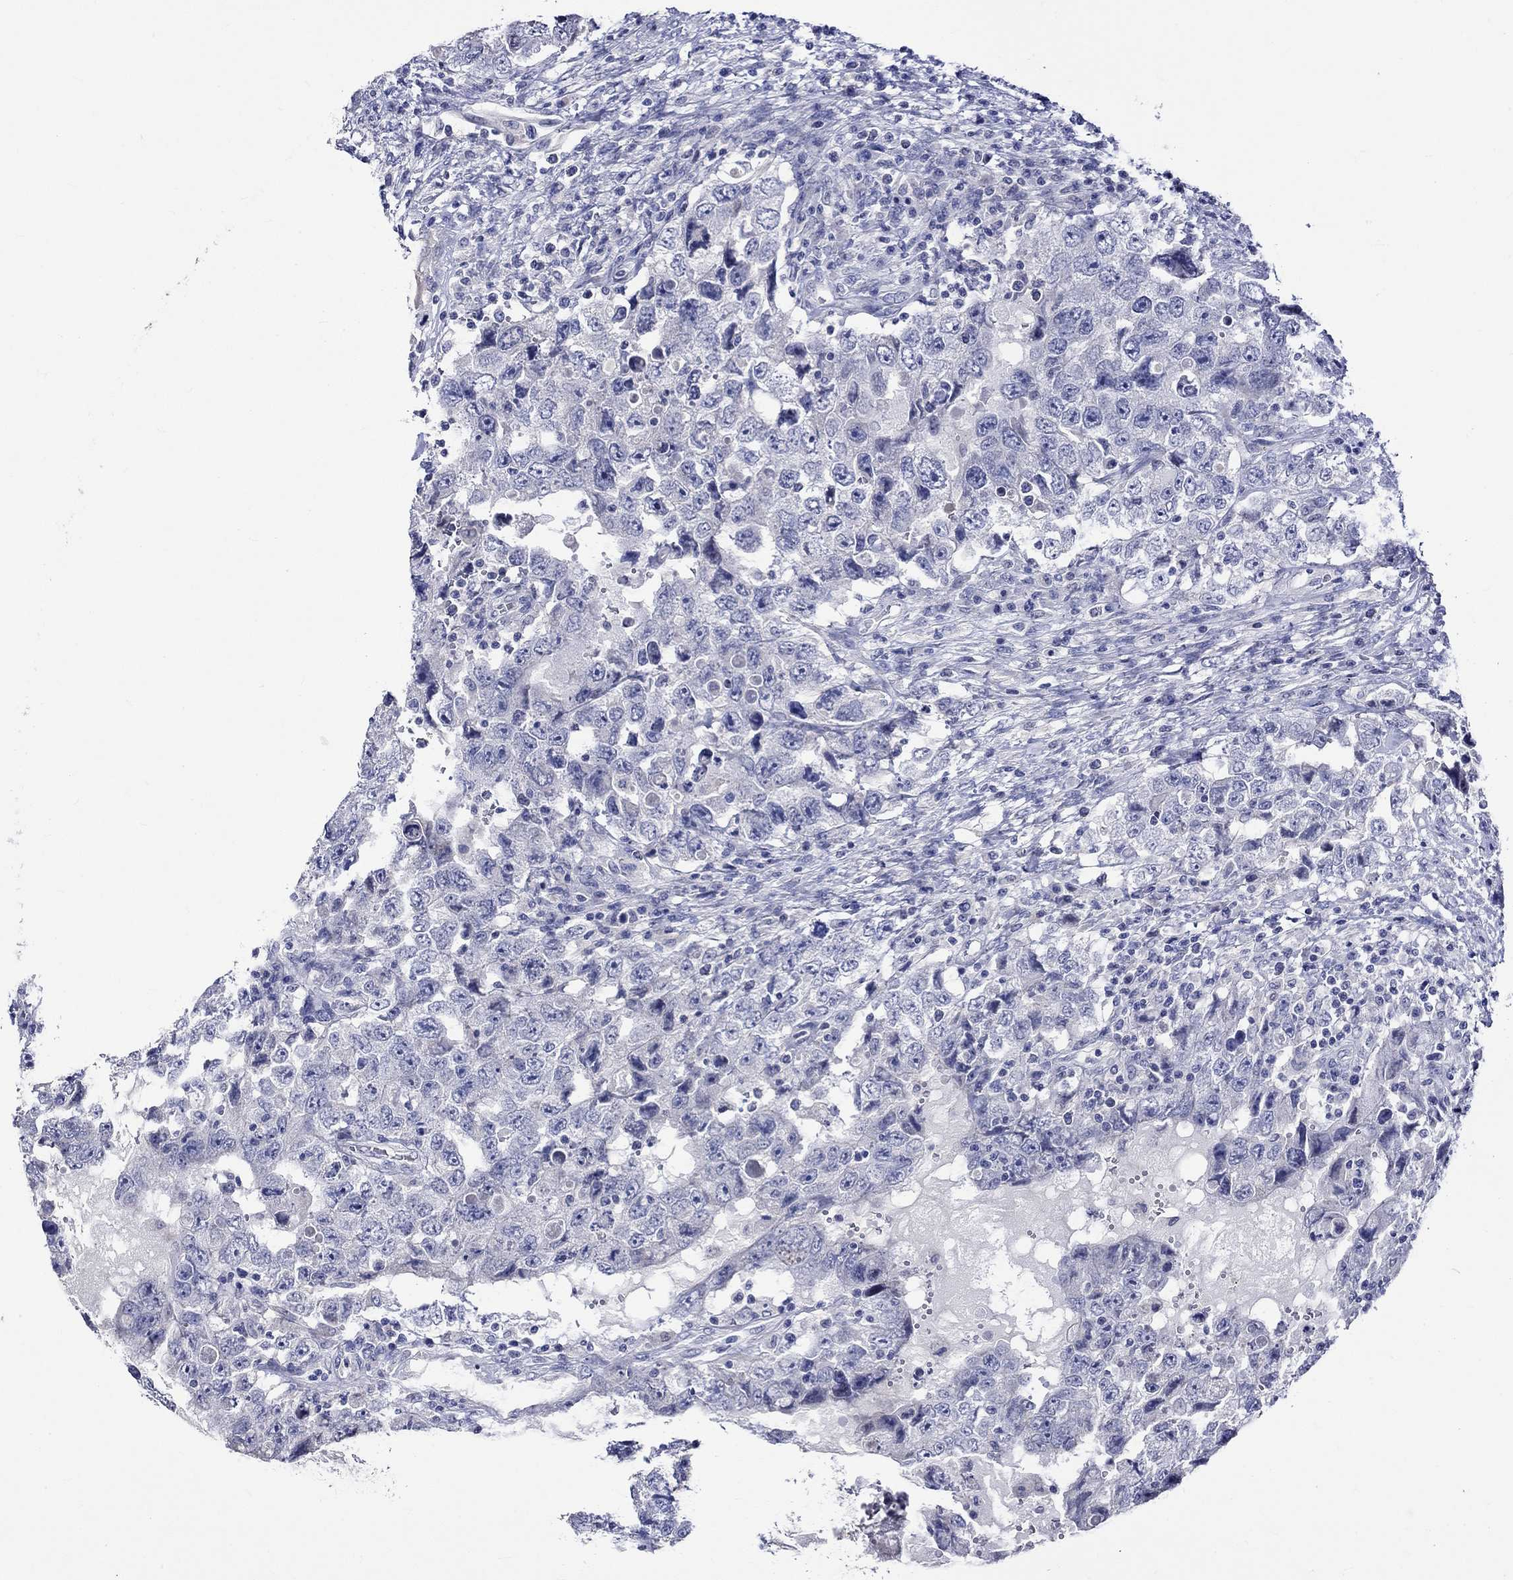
{"staining": {"intensity": "negative", "quantity": "none", "location": "none"}, "tissue": "testis cancer", "cell_type": "Tumor cells", "image_type": "cancer", "snomed": [{"axis": "morphology", "description": "Carcinoma, Embryonal, NOS"}, {"axis": "topography", "description": "Testis"}], "caption": "The micrograph exhibits no staining of tumor cells in testis cancer (embryonal carcinoma). The staining was performed using DAB (3,3'-diaminobenzidine) to visualize the protein expression in brown, while the nuclei were stained in blue with hematoxylin (Magnification: 20x).", "gene": "CRYAB", "patient": {"sex": "male", "age": 26}}